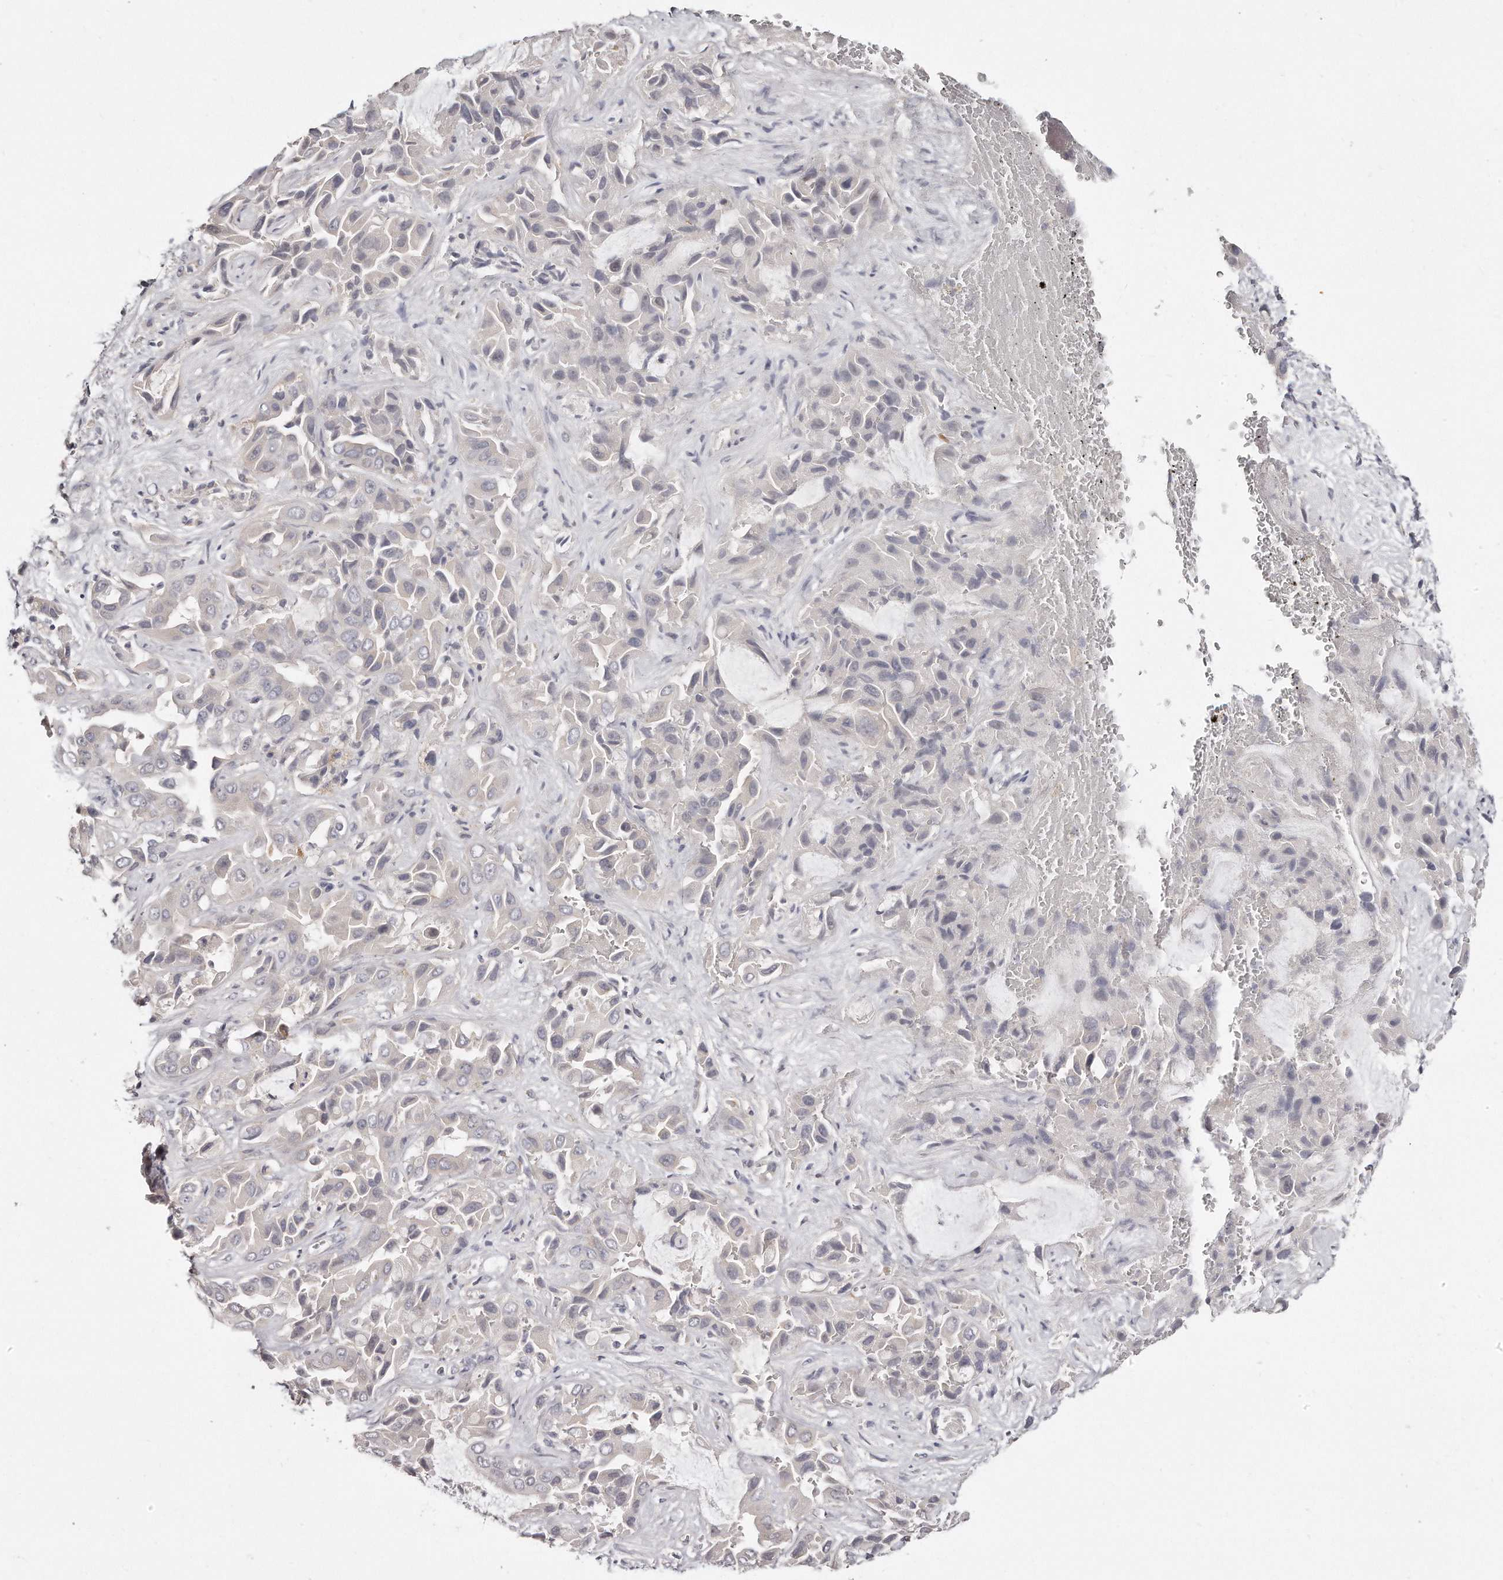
{"staining": {"intensity": "negative", "quantity": "none", "location": "none"}, "tissue": "liver cancer", "cell_type": "Tumor cells", "image_type": "cancer", "snomed": [{"axis": "morphology", "description": "Cholangiocarcinoma"}, {"axis": "topography", "description": "Liver"}], "caption": "There is no significant staining in tumor cells of liver cancer.", "gene": "TTLL4", "patient": {"sex": "female", "age": 52}}